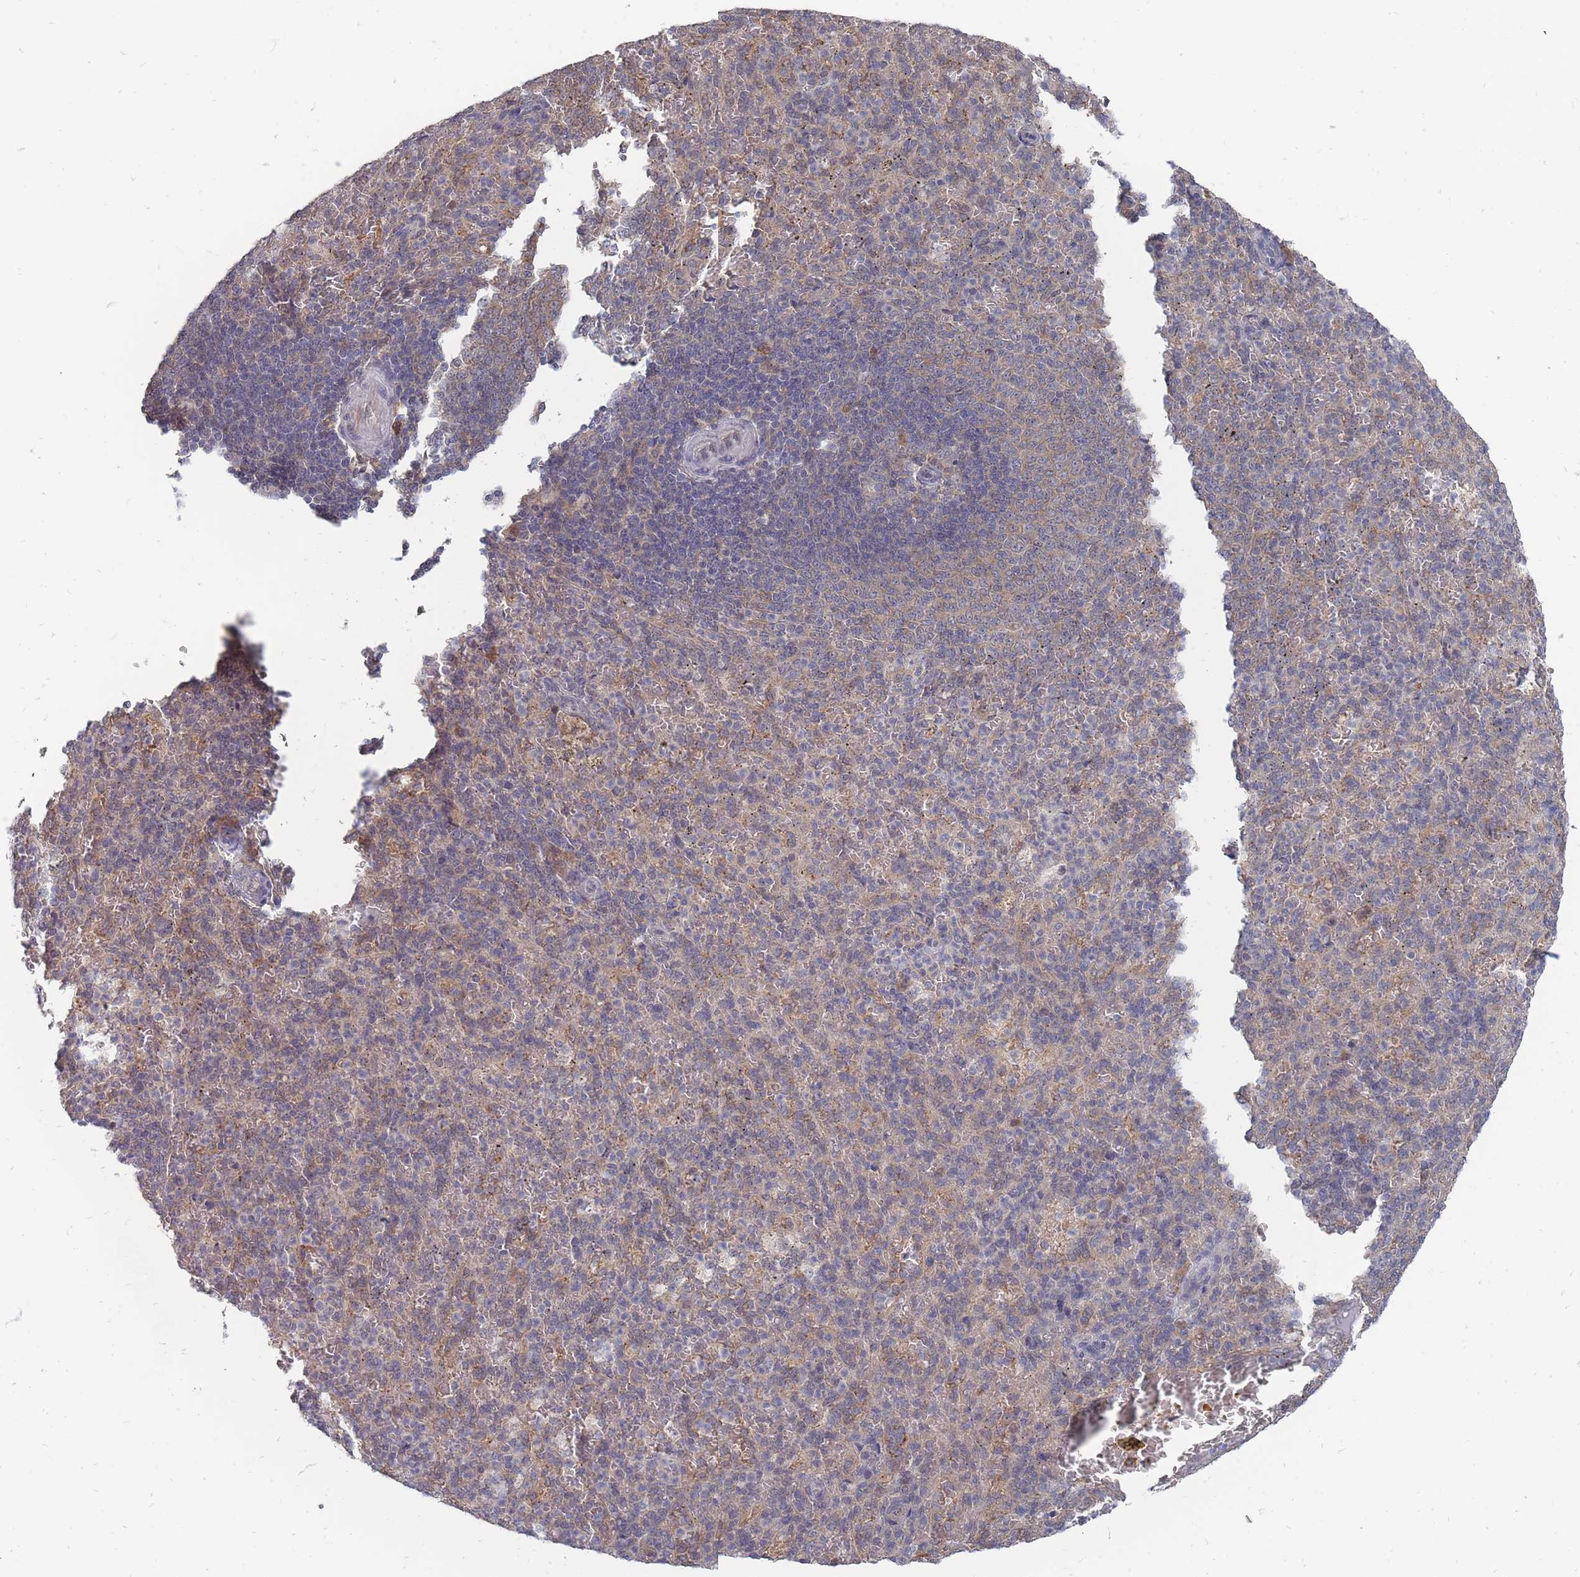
{"staining": {"intensity": "moderate", "quantity": "<25%", "location": "cytoplasmic/membranous"}, "tissue": "spleen", "cell_type": "Cells in red pulp", "image_type": "normal", "snomed": [{"axis": "morphology", "description": "Normal tissue, NOS"}, {"axis": "topography", "description": "Spleen"}], "caption": "Moderate cytoplasmic/membranous positivity is present in about <25% of cells in red pulp in normal spleen. The protein is stained brown, and the nuclei are stained in blue (DAB IHC with brightfield microscopy, high magnification).", "gene": "NKD1", "patient": {"sex": "female", "age": 21}}